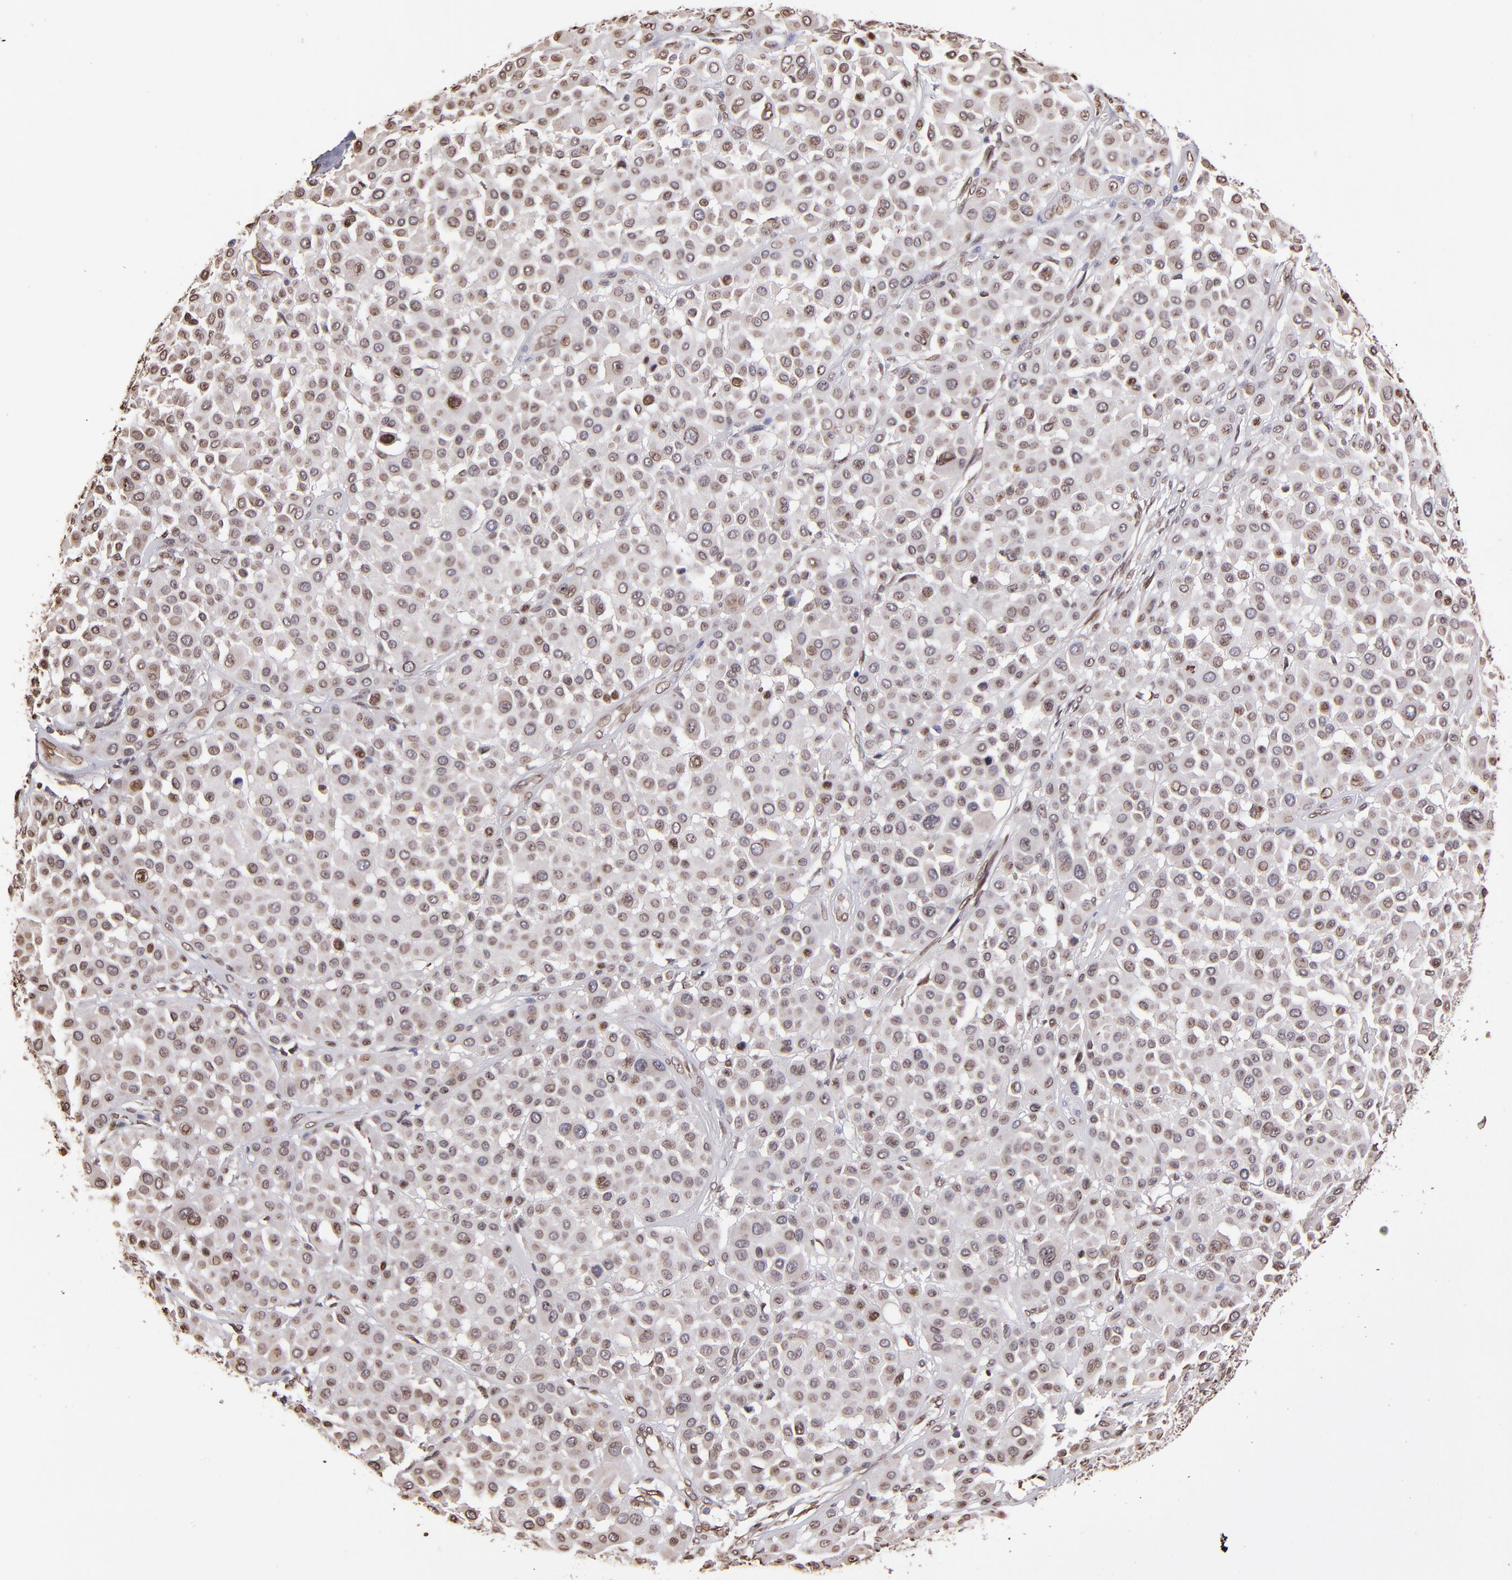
{"staining": {"intensity": "moderate", "quantity": ">75%", "location": "cytoplasmic/membranous,nuclear"}, "tissue": "melanoma", "cell_type": "Tumor cells", "image_type": "cancer", "snomed": [{"axis": "morphology", "description": "Malignant melanoma, Metastatic site"}, {"axis": "topography", "description": "Soft tissue"}], "caption": "Malignant melanoma (metastatic site) stained with a brown dye demonstrates moderate cytoplasmic/membranous and nuclear positive staining in about >75% of tumor cells.", "gene": "PUM3", "patient": {"sex": "male", "age": 41}}